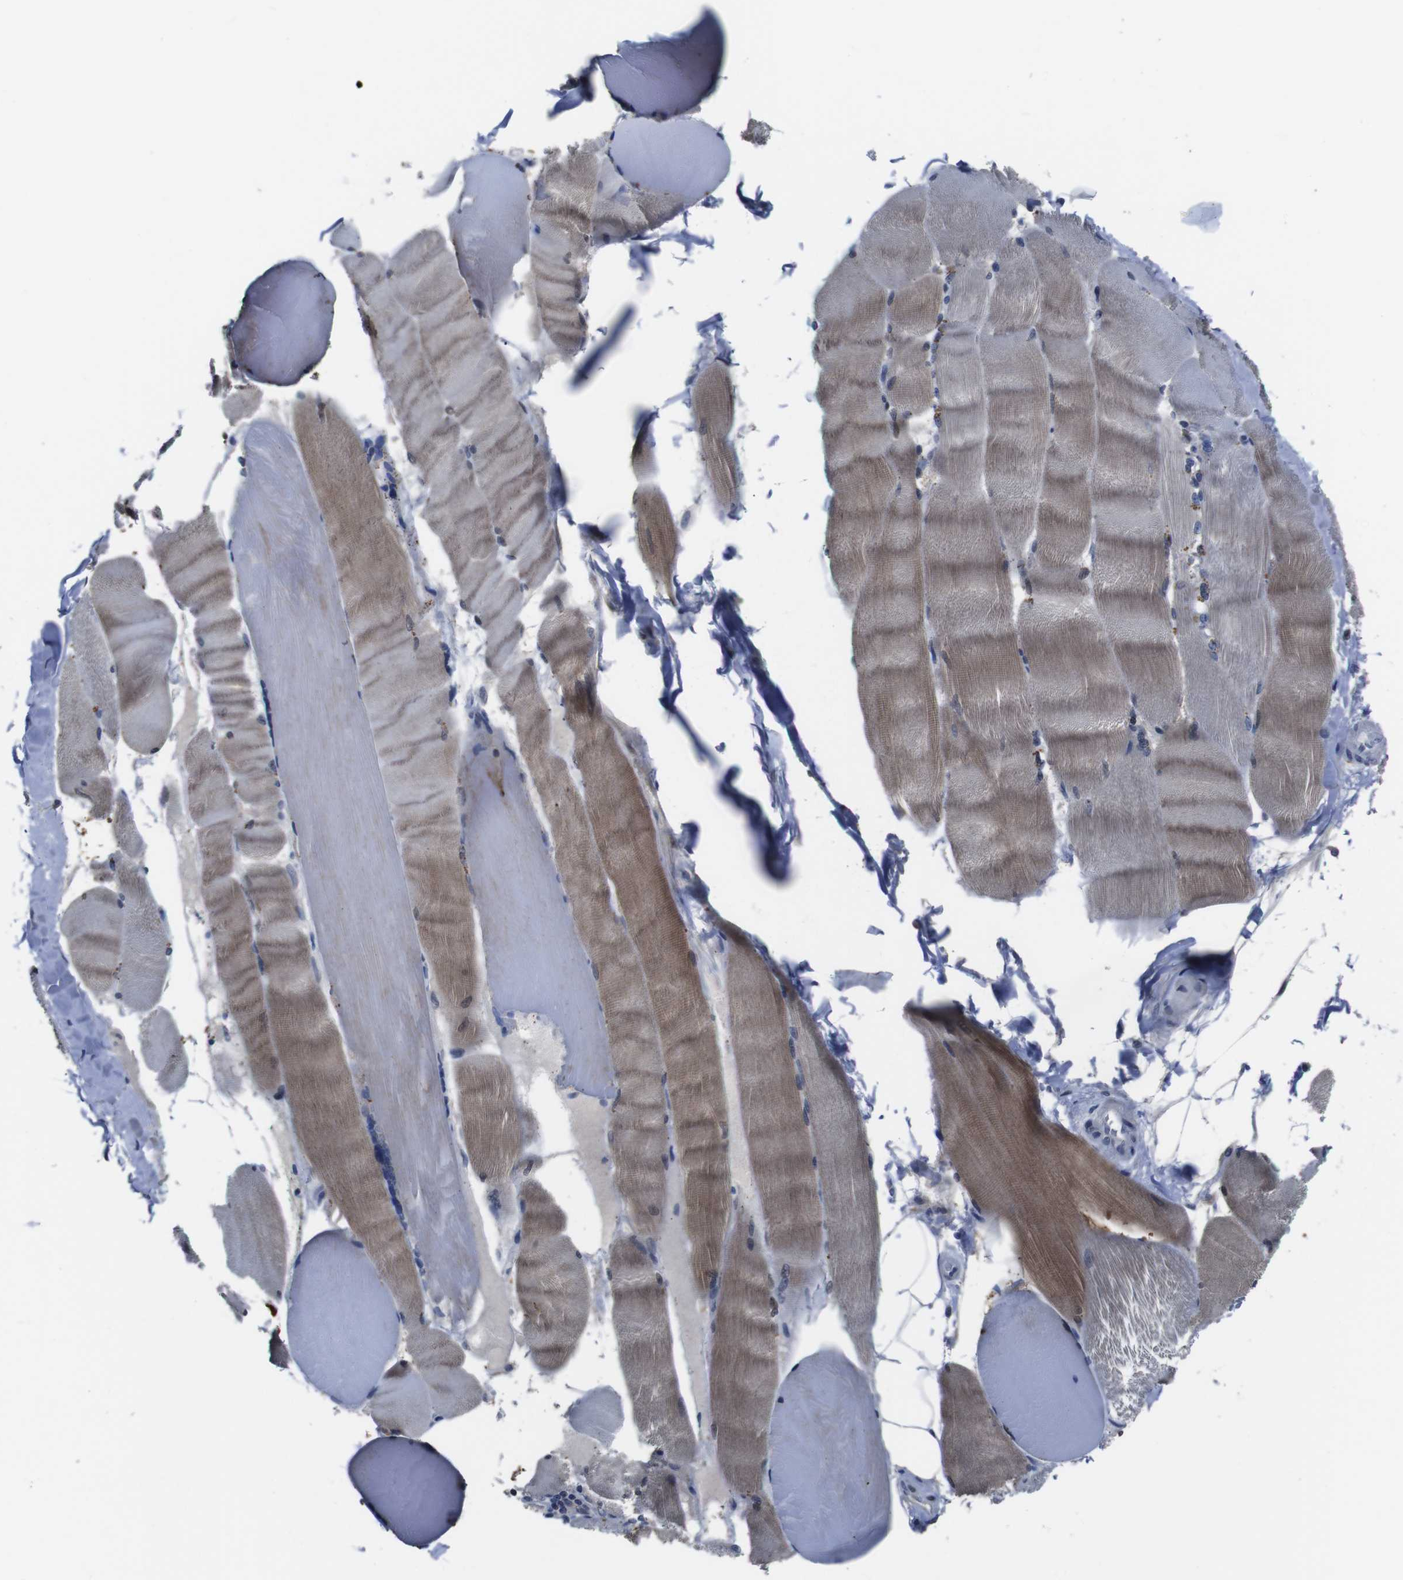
{"staining": {"intensity": "moderate", "quantity": "25%-75%", "location": "cytoplasmic/membranous"}, "tissue": "skeletal muscle", "cell_type": "Myocytes", "image_type": "normal", "snomed": [{"axis": "morphology", "description": "Normal tissue, NOS"}, {"axis": "topography", "description": "Skin"}, {"axis": "topography", "description": "Skeletal muscle"}], "caption": "DAB immunohistochemical staining of unremarkable human skeletal muscle exhibits moderate cytoplasmic/membranous protein staining in about 25%-75% of myocytes.", "gene": "SEMA4B", "patient": {"sex": "male", "age": 83}}